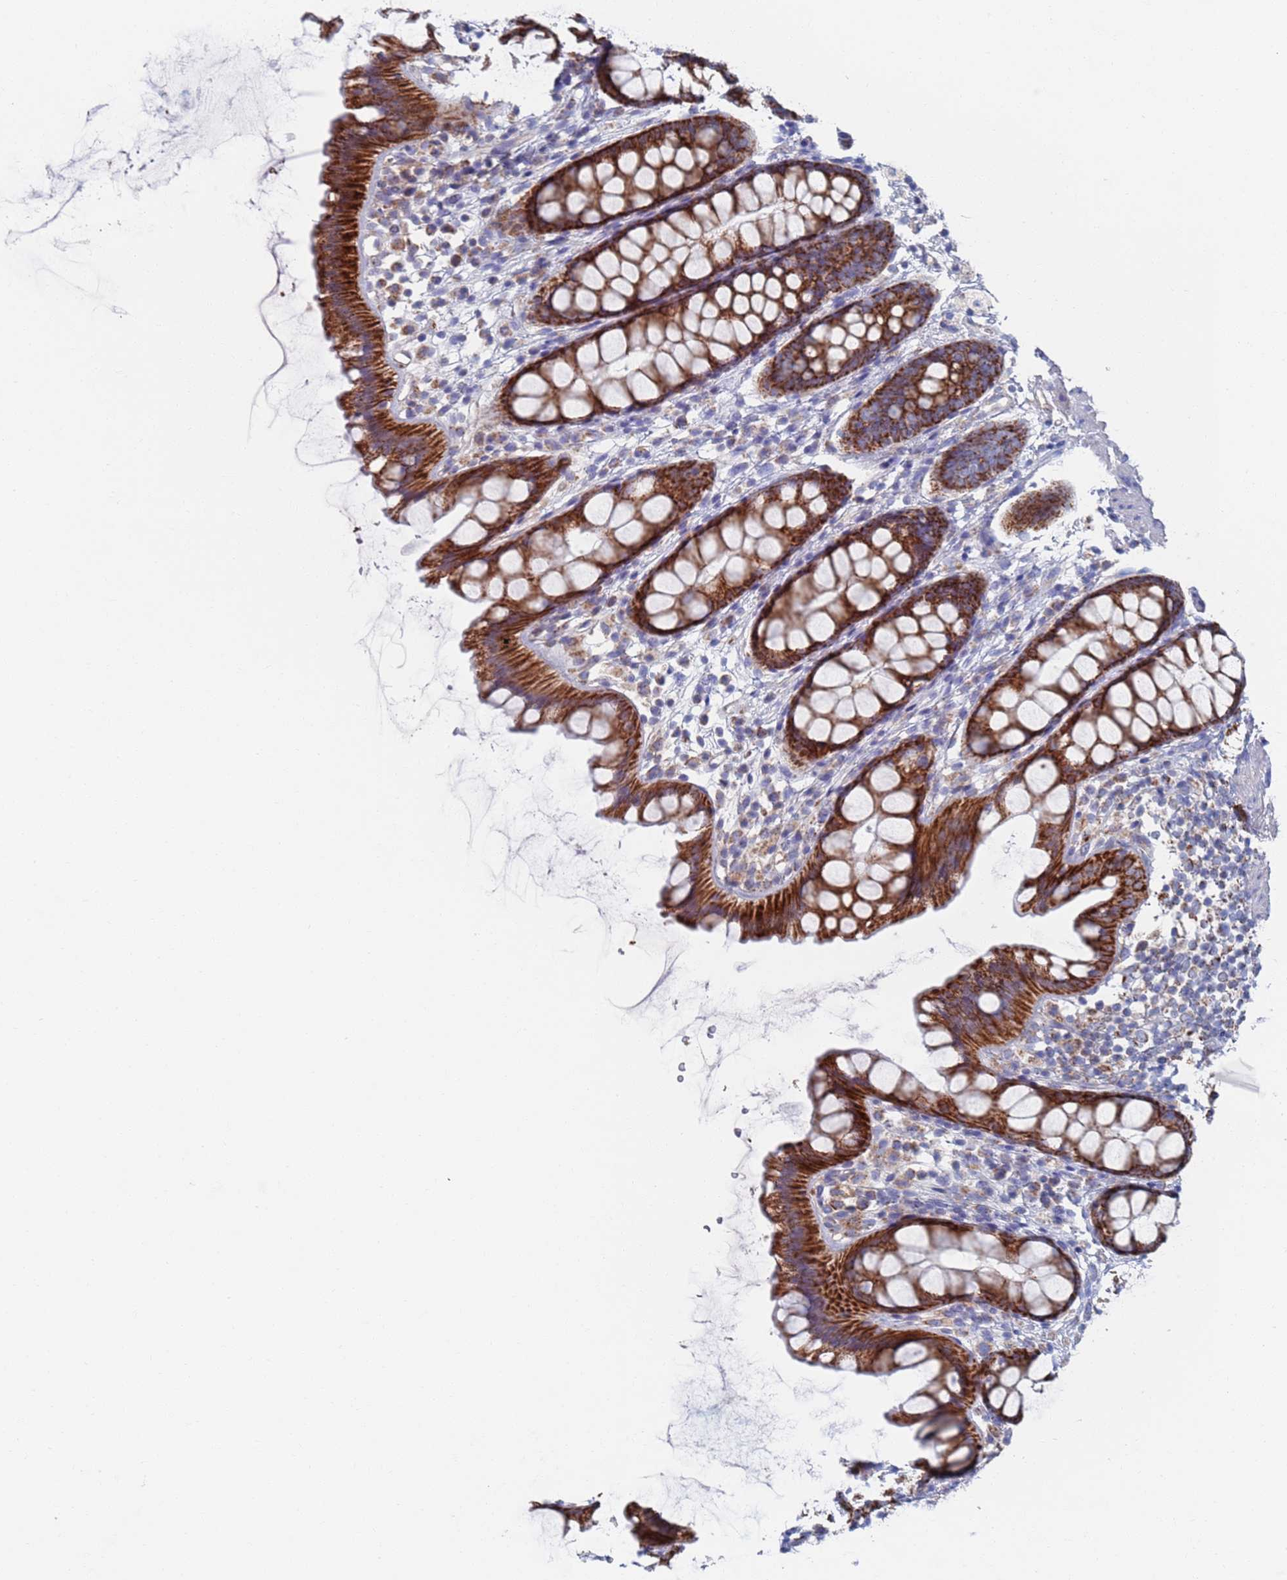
{"staining": {"intensity": "strong", "quantity": ">75%", "location": "cytoplasmic/membranous"}, "tissue": "rectum", "cell_type": "Glandular cells", "image_type": "normal", "snomed": [{"axis": "morphology", "description": "Normal tissue, NOS"}, {"axis": "topography", "description": "Rectum"}], "caption": "The image exhibits immunohistochemical staining of benign rectum. There is strong cytoplasmic/membranous positivity is seen in approximately >75% of glandular cells.", "gene": "MRPL22", "patient": {"sex": "female", "age": 65}}